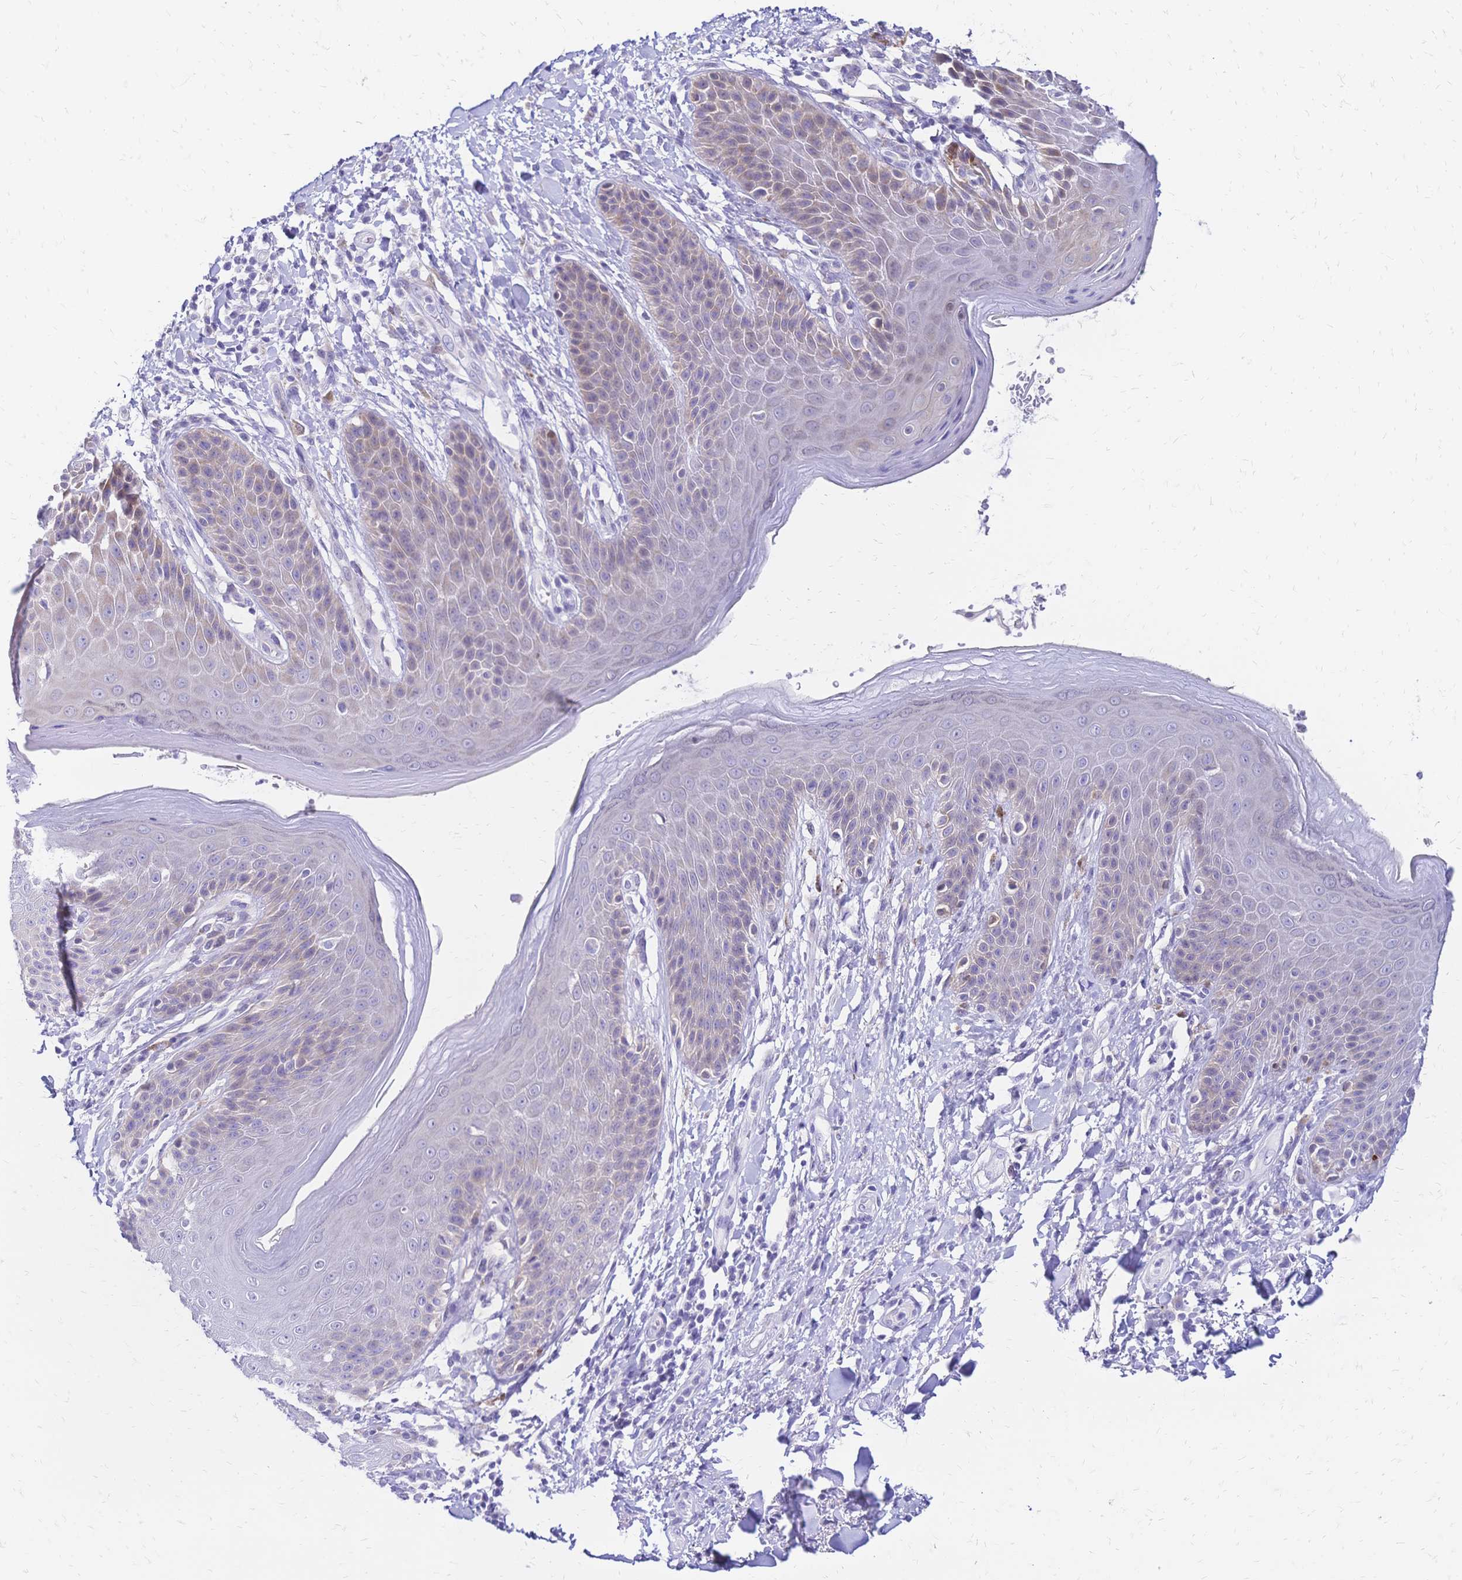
{"staining": {"intensity": "weak", "quantity": "<25%", "location": "cytoplasmic/membranous"}, "tissue": "skin", "cell_type": "Epidermal cells", "image_type": "normal", "snomed": [{"axis": "morphology", "description": "Normal tissue, NOS"}, {"axis": "topography", "description": "Anal"}, {"axis": "topography", "description": "Peripheral nerve tissue"}], "caption": "High power microscopy histopathology image of an IHC photomicrograph of unremarkable skin, revealing no significant staining in epidermal cells. (Brightfield microscopy of DAB immunohistochemistry (IHC) at high magnification).", "gene": "GRB7", "patient": {"sex": "male", "age": 51}}